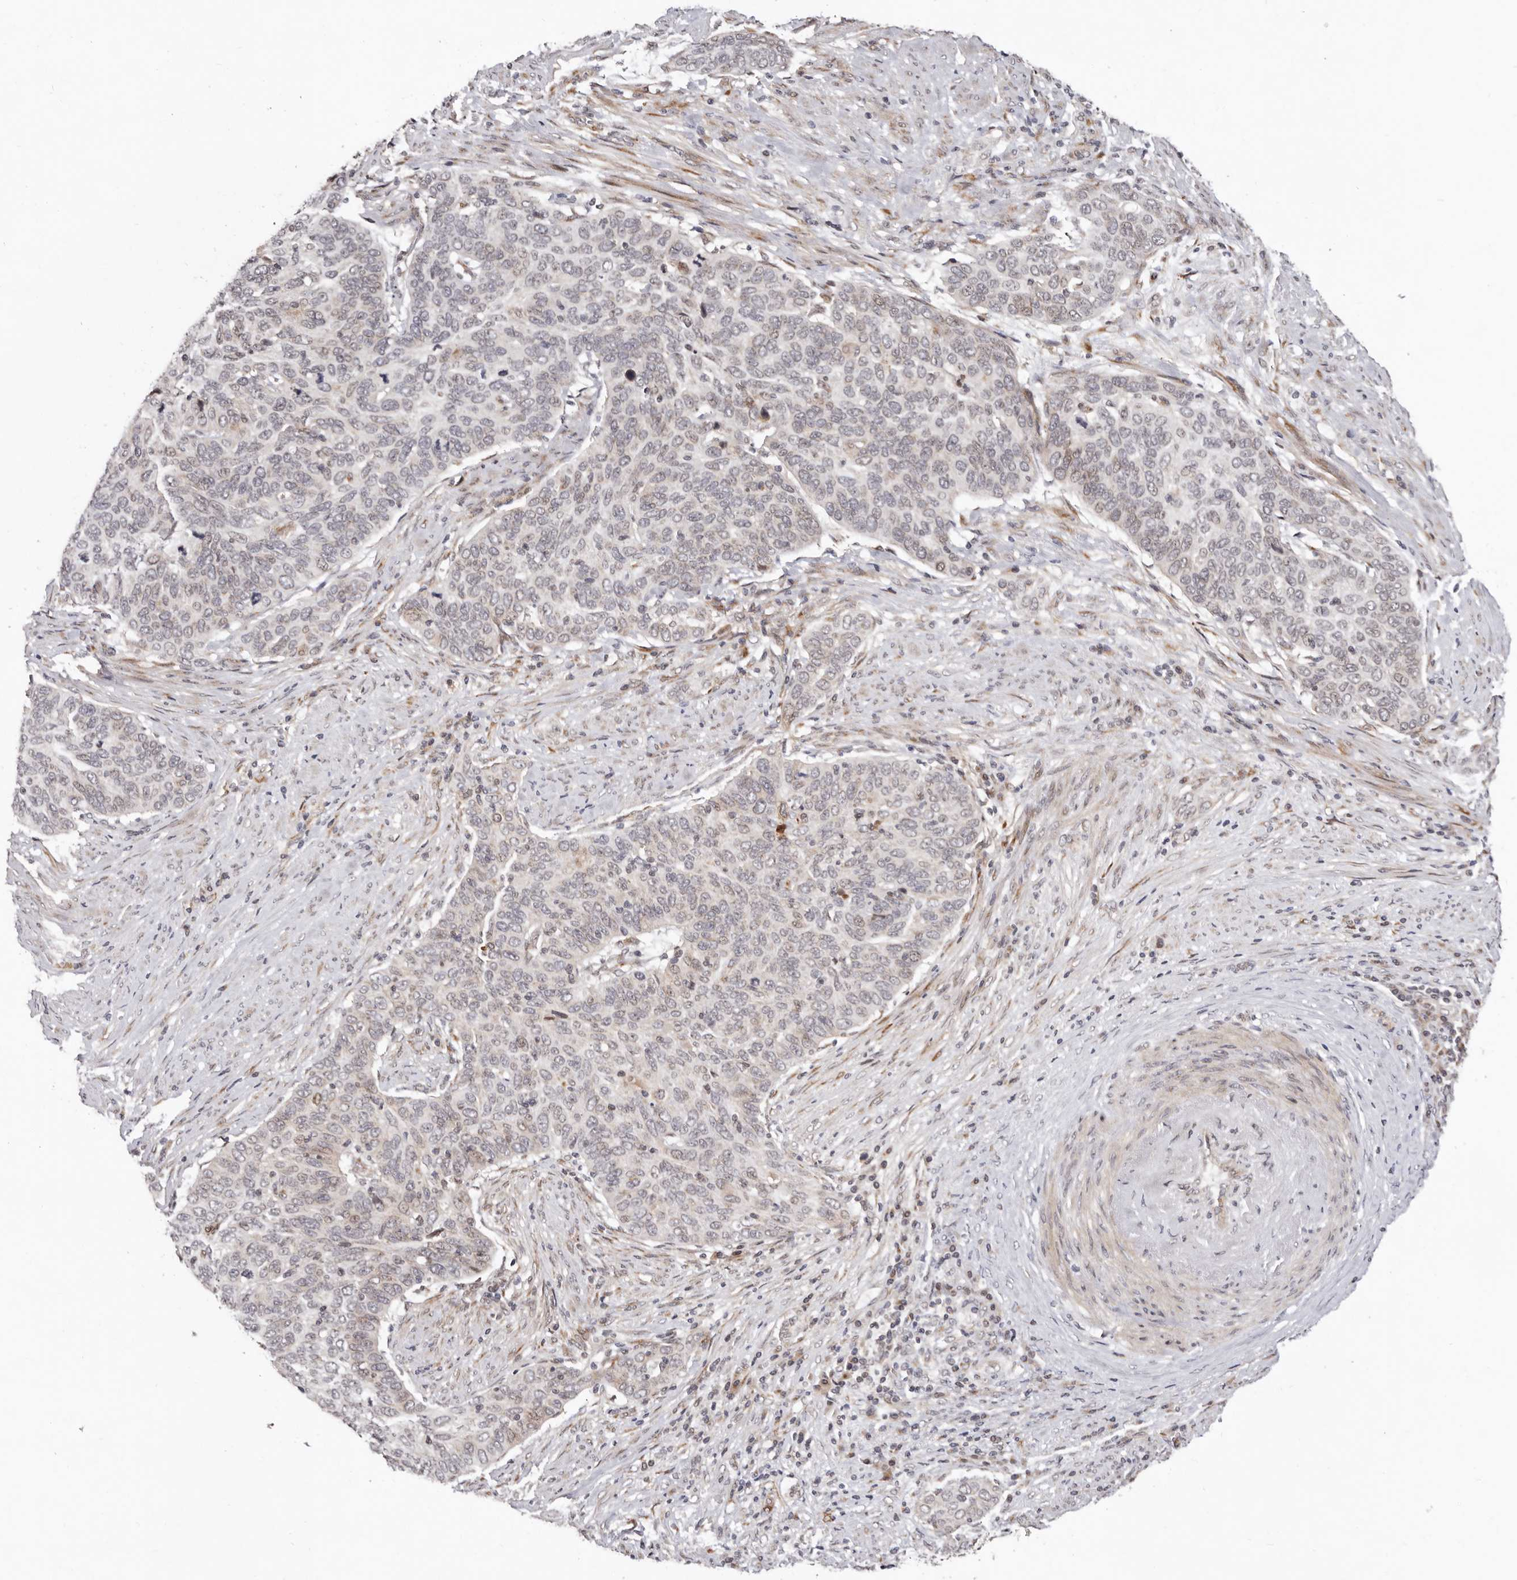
{"staining": {"intensity": "negative", "quantity": "none", "location": "none"}, "tissue": "cervical cancer", "cell_type": "Tumor cells", "image_type": "cancer", "snomed": [{"axis": "morphology", "description": "Squamous cell carcinoma, NOS"}, {"axis": "topography", "description": "Cervix"}], "caption": "Tumor cells are negative for brown protein staining in cervical cancer.", "gene": "SRCAP", "patient": {"sex": "female", "age": 60}}